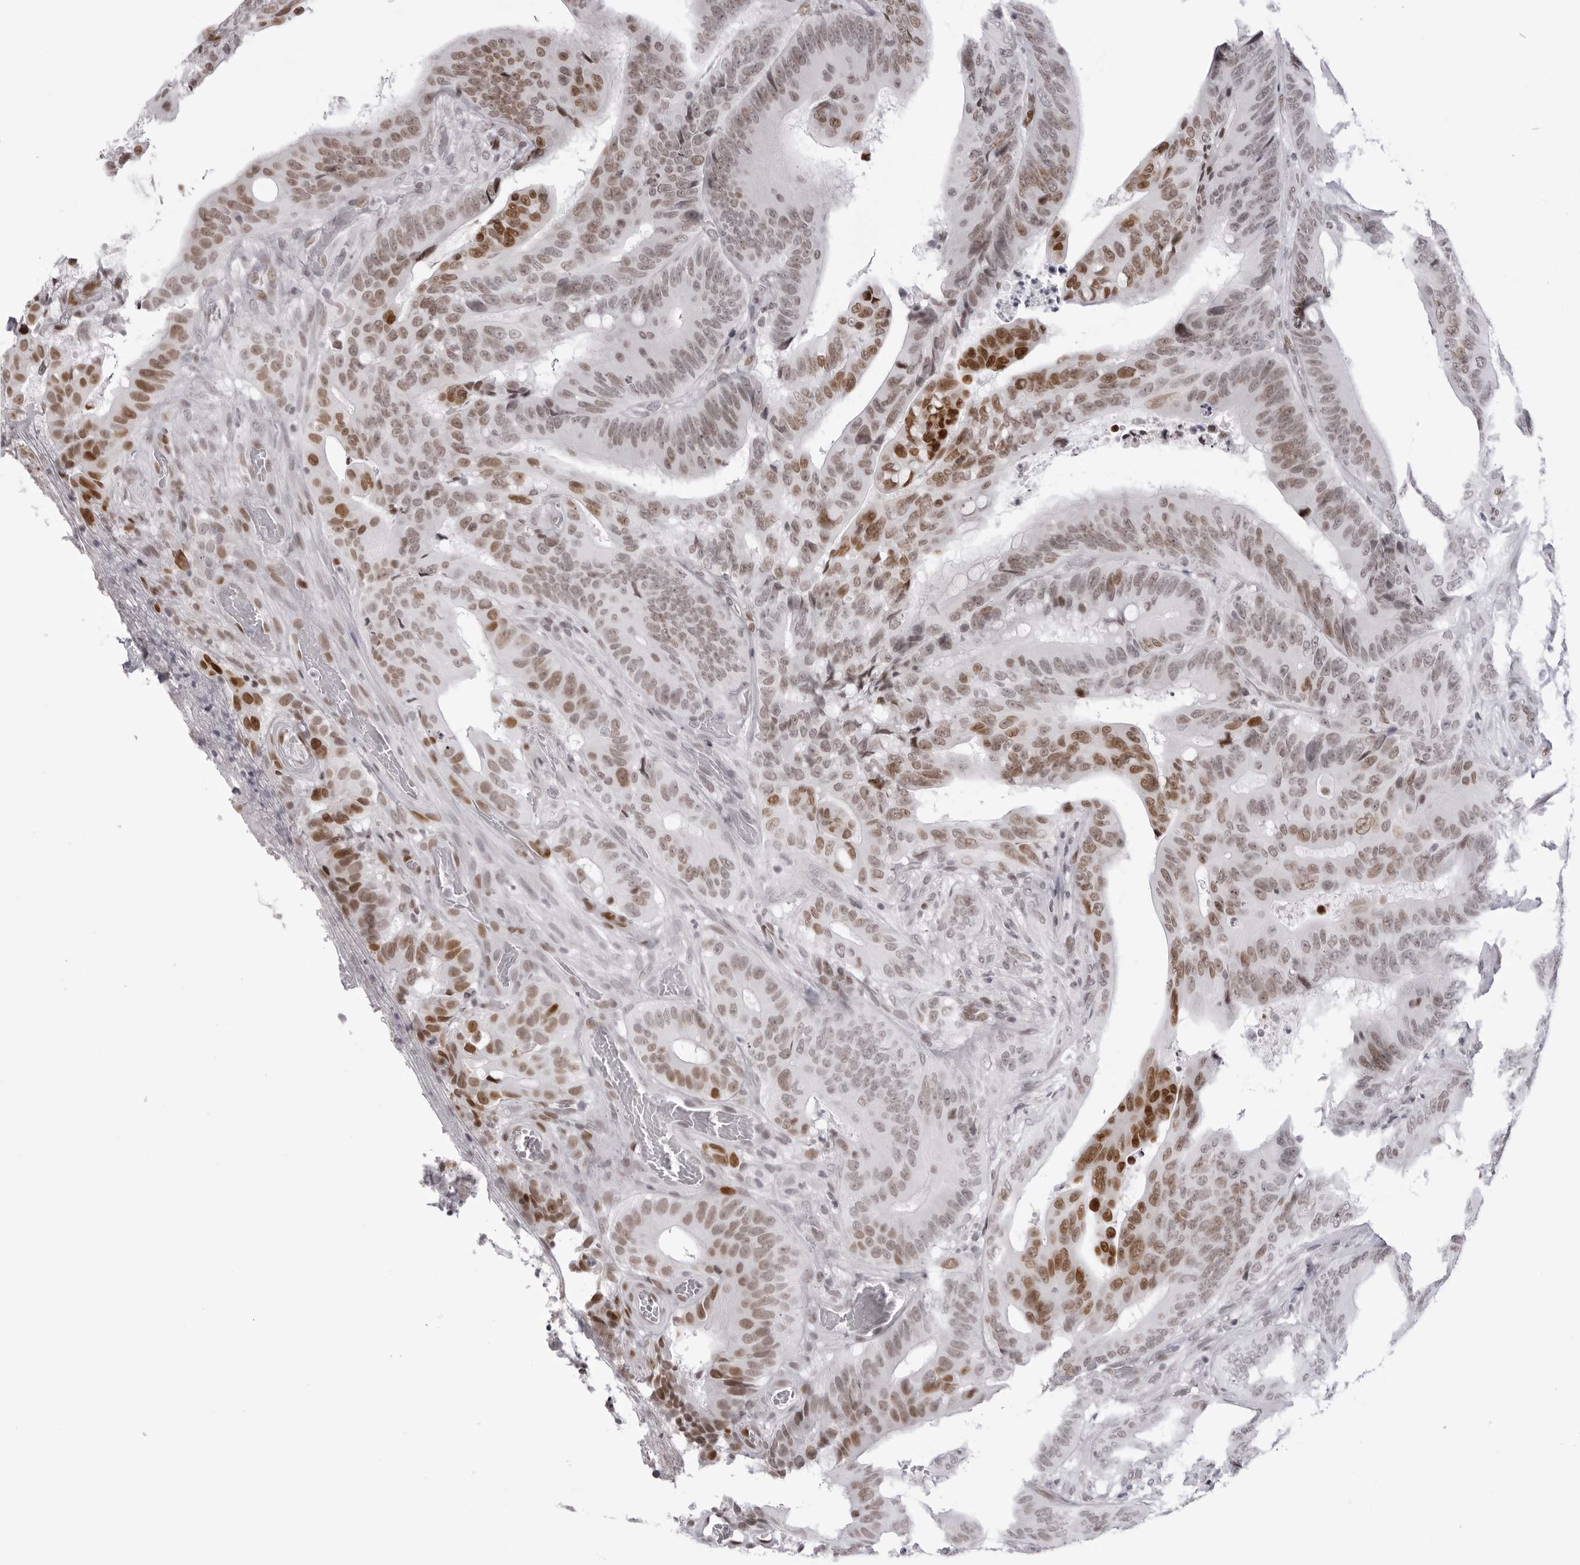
{"staining": {"intensity": "moderate", "quantity": "25%-75%", "location": "nuclear"}, "tissue": "colorectal cancer", "cell_type": "Tumor cells", "image_type": "cancer", "snomed": [{"axis": "morphology", "description": "Adenocarcinoma, NOS"}, {"axis": "topography", "description": "Colon"}], "caption": "The immunohistochemical stain highlights moderate nuclear staining in tumor cells of colorectal adenocarcinoma tissue.", "gene": "MAFK", "patient": {"sex": "male", "age": 83}}